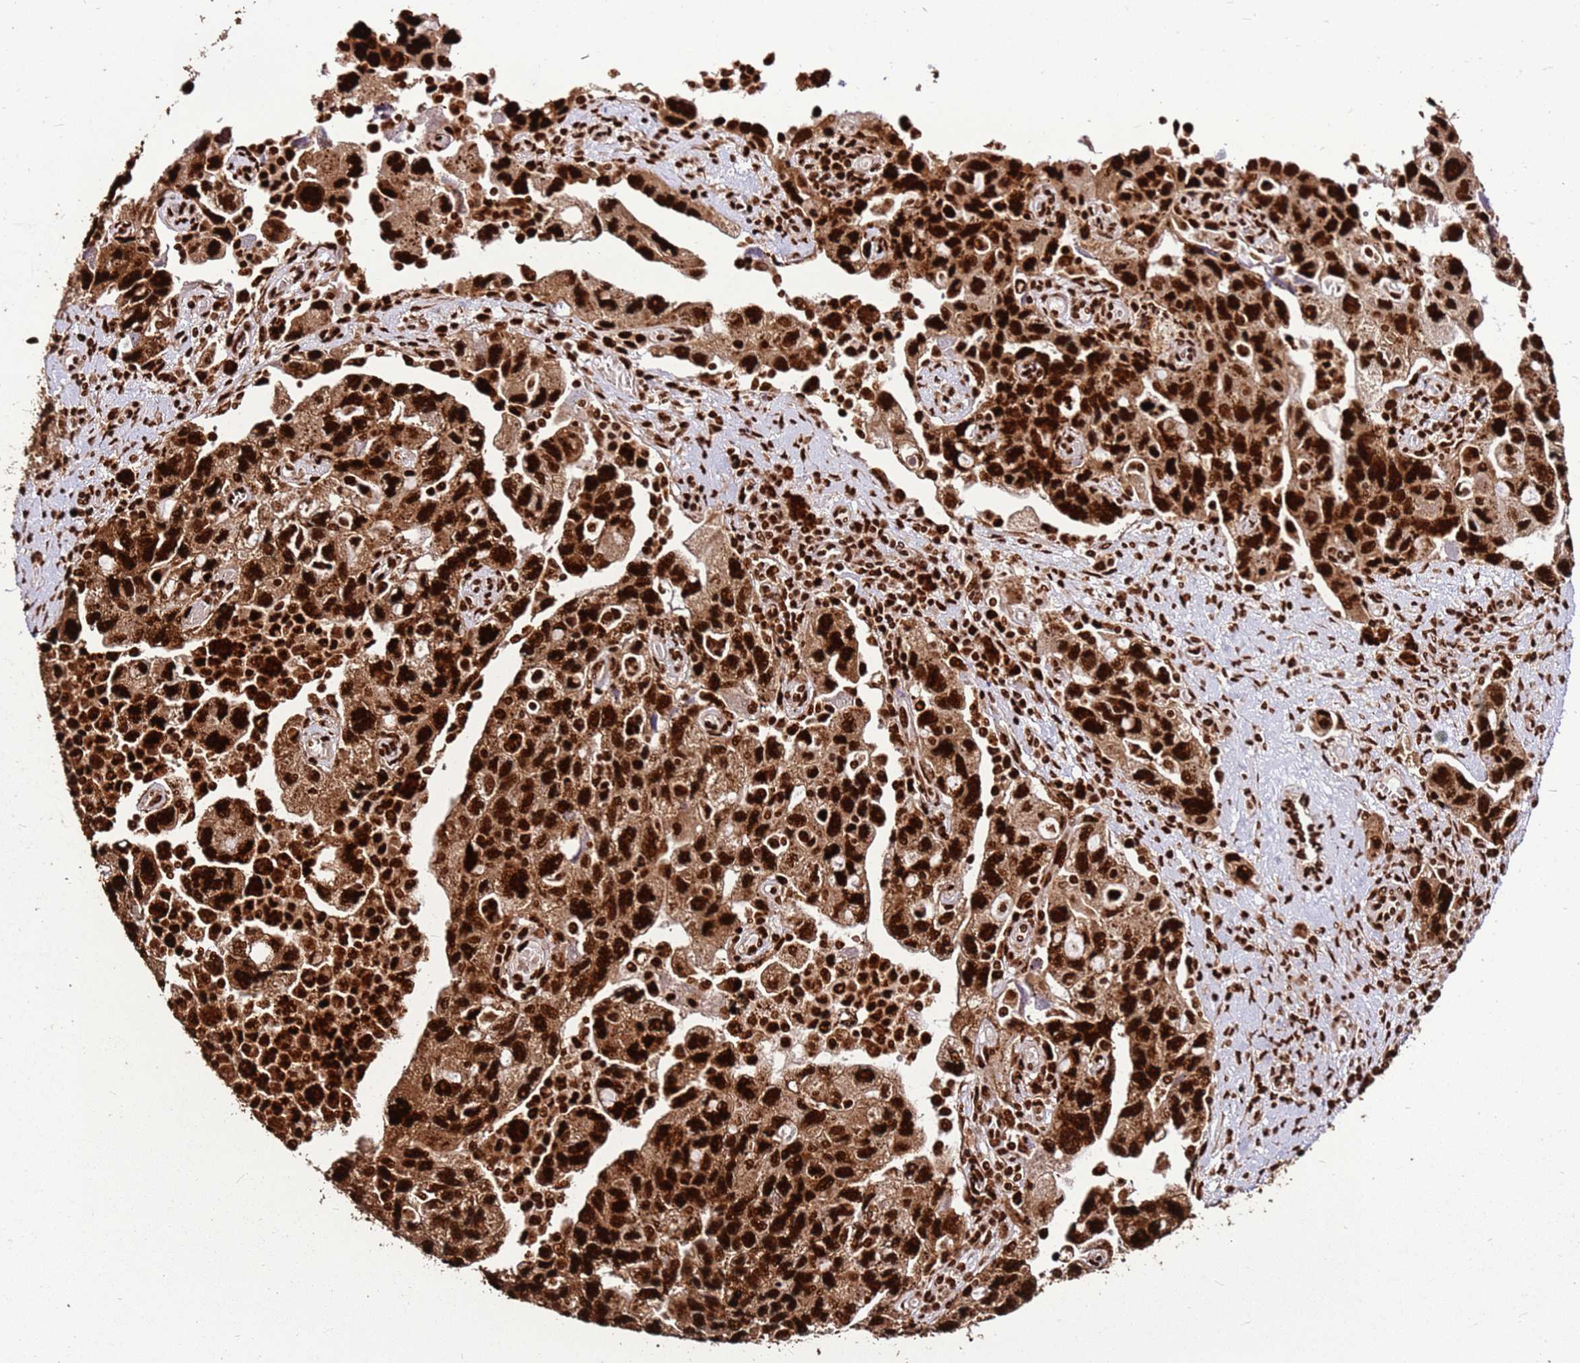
{"staining": {"intensity": "strong", "quantity": ">75%", "location": "cytoplasmic/membranous,nuclear"}, "tissue": "ovarian cancer", "cell_type": "Tumor cells", "image_type": "cancer", "snomed": [{"axis": "morphology", "description": "Carcinoma, NOS"}, {"axis": "morphology", "description": "Cystadenocarcinoma, serous, NOS"}, {"axis": "topography", "description": "Ovary"}], "caption": "A photomicrograph of human carcinoma (ovarian) stained for a protein demonstrates strong cytoplasmic/membranous and nuclear brown staining in tumor cells.", "gene": "HNRNPAB", "patient": {"sex": "female", "age": 69}}